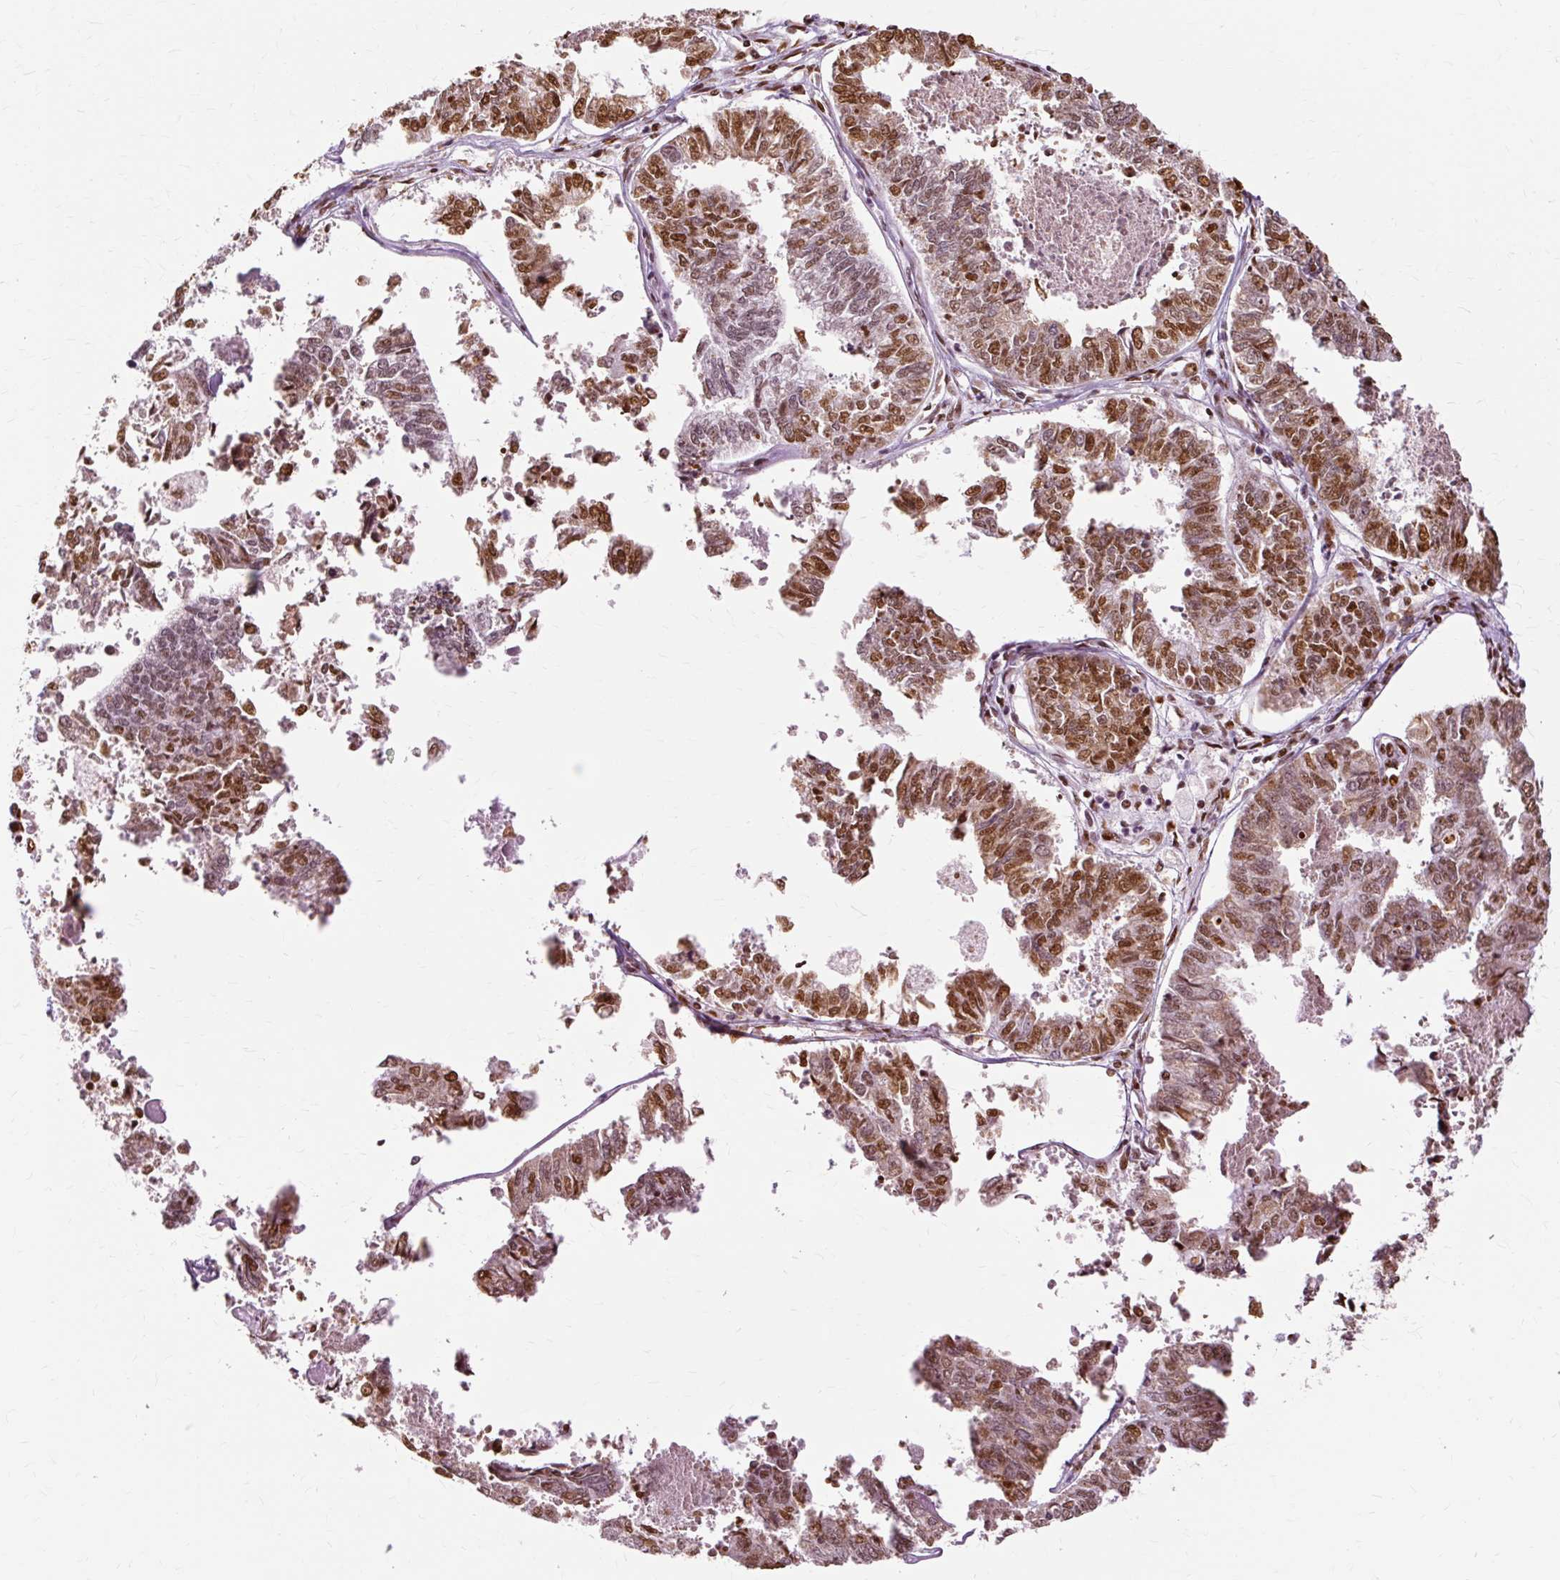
{"staining": {"intensity": "moderate", "quantity": ">75%", "location": "nuclear"}, "tissue": "endometrial cancer", "cell_type": "Tumor cells", "image_type": "cancer", "snomed": [{"axis": "morphology", "description": "Adenocarcinoma, NOS"}, {"axis": "topography", "description": "Endometrium"}], "caption": "Immunohistochemical staining of endometrial cancer exhibits moderate nuclear protein expression in about >75% of tumor cells.", "gene": "XRCC6", "patient": {"sex": "female", "age": 73}}